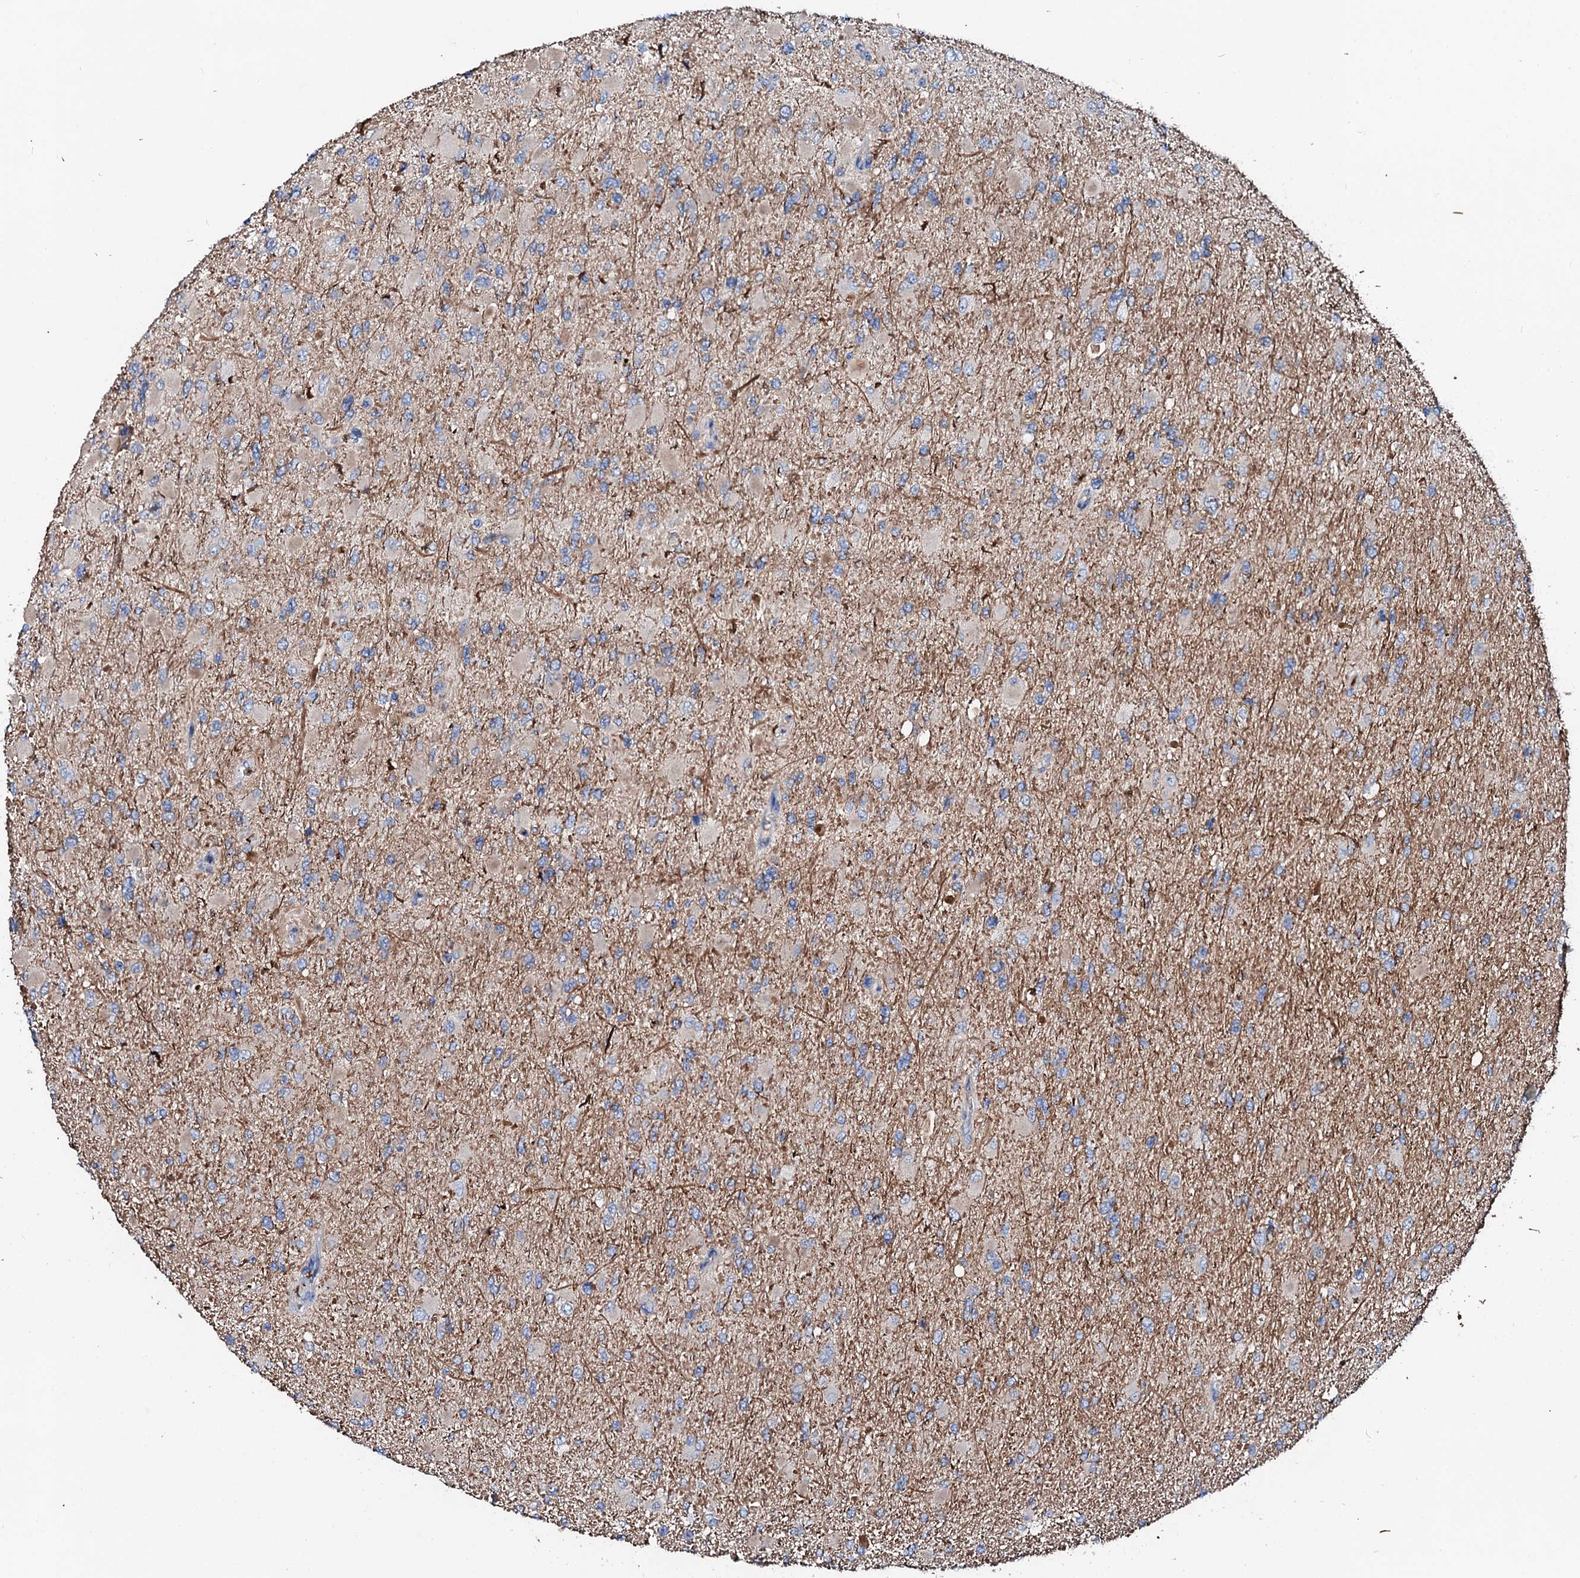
{"staining": {"intensity": "negative", "quantity": "none", "location": "none"}, "tissue": "glioma", "cell_type": "Tumor cells", "image_type": "cancer", "snomed": [{"axis": "morphology", "description": "Glioma, malignant, High grade"}, {"axis": "topography", "description": "Cerebral cortex"}], "caption": "Tumor cells show no significant staining in malignant high-grade glioma. Nuclei are stained in blue.", "gene": "SLC10A7", "patient": {"sex": "female", "age": 36}}